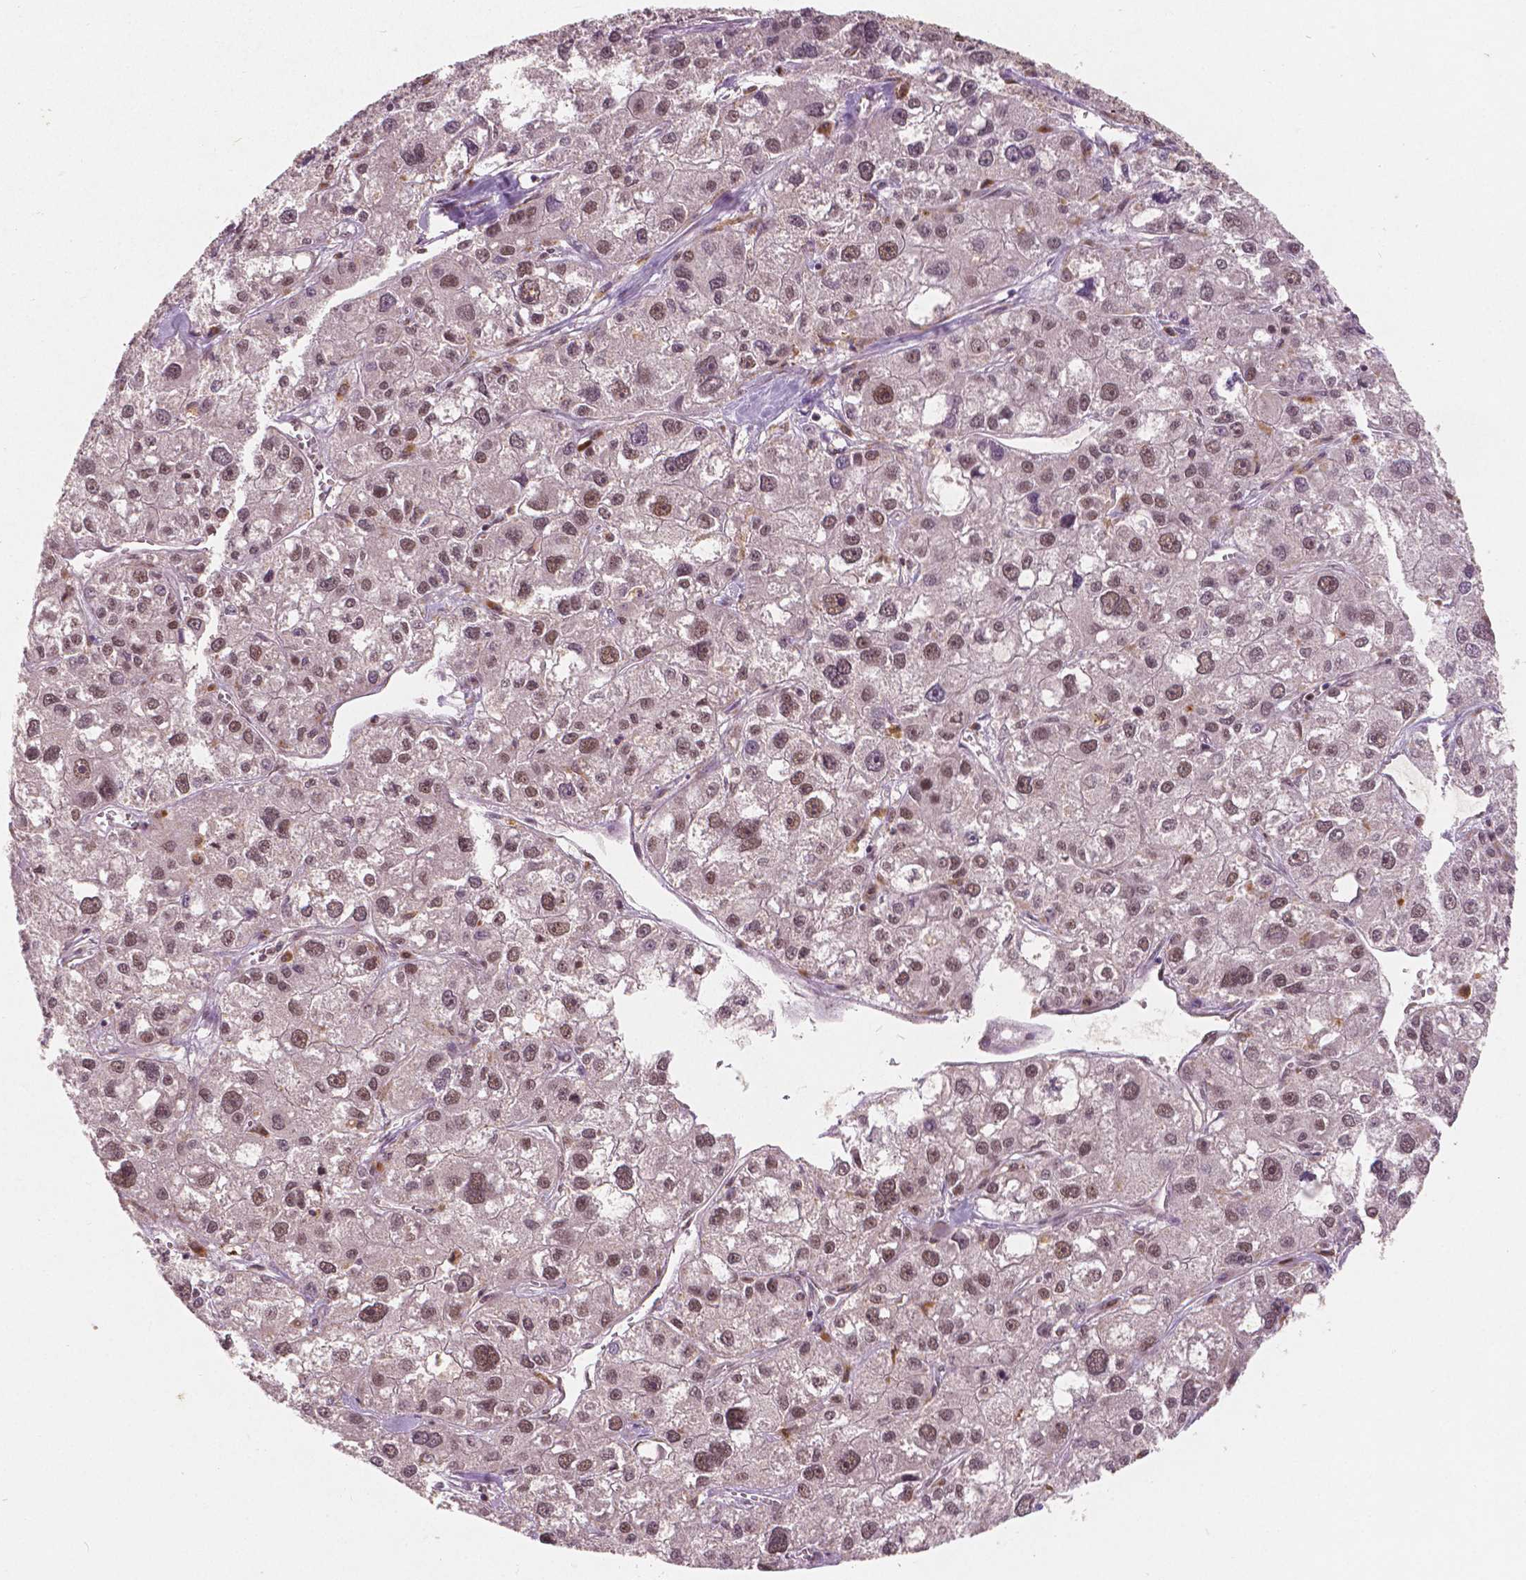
{"staining": {"intensity": "moderate", "quantity": ">75%", "location": "nuclear"}, "tissue": "liver cancer", "cell_type": "Tumor cells", "image_type": "cancer", "snomed": [{"axis": "morphology", "description": "Carcinoma, Hepatocellular, NOS"}, {"axis": "topography", "description": "Liver"}], "caption": "Hepatocellular carcinoma (liver) stained with a protein marker displays moderate staining in tumor cells.", "gene": "NSD2", "patient": {"sex": "male", "age": 73}}